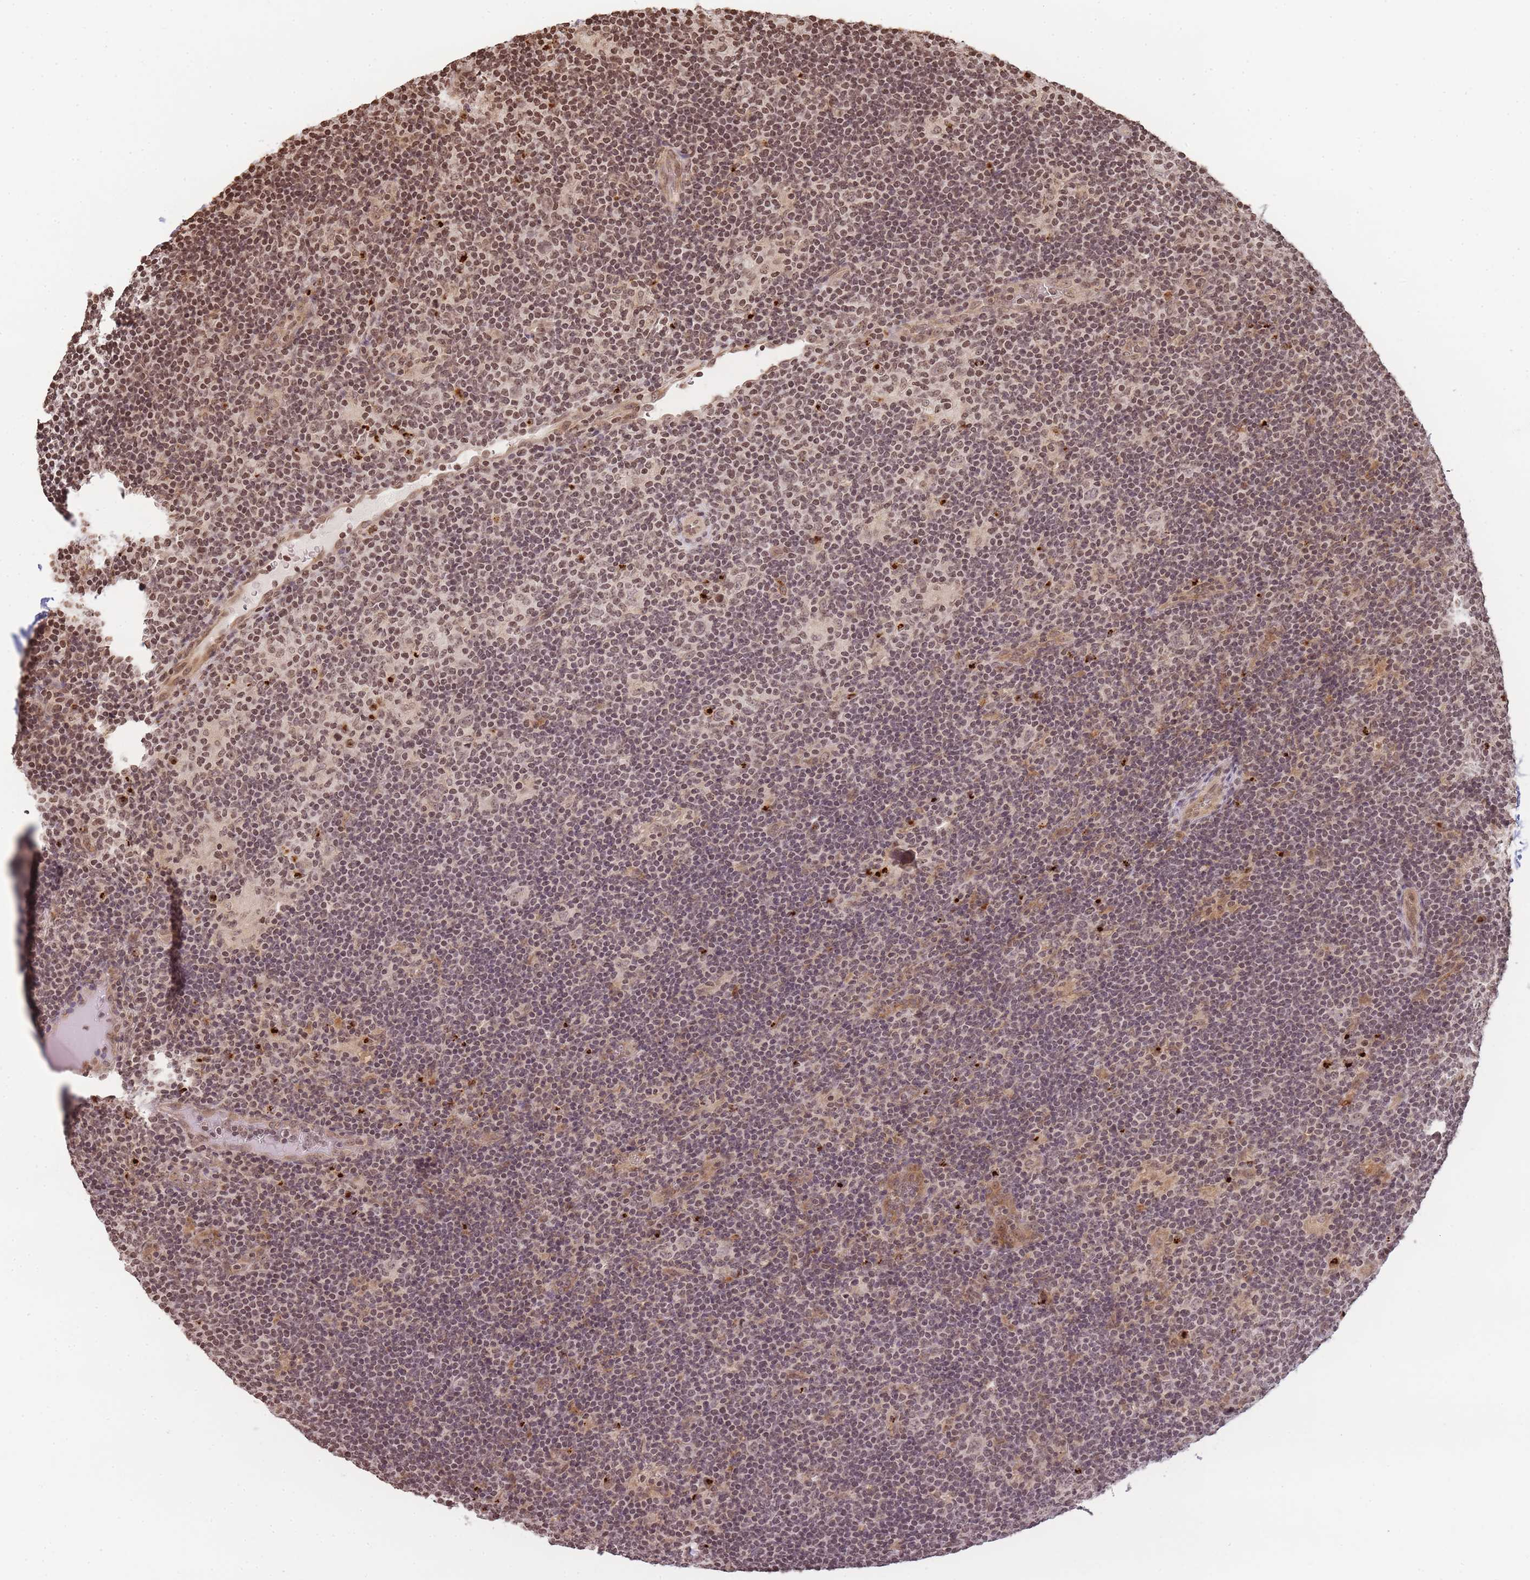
{"staining": {"intensity": "weak", "quantity": ">75%", "location": "nuclear"}, "tissue": "lymphoma", "cell_type": "Tumor cells", "image_type": "cancer", "snomed": [{"axis": "morphology", "description": "Hodgkin's disease, NOS"}, {"axis": "topography", "description": "Lymph node"}], "caption": "Brown immunohistochemical staining in Hodgkin's disease reveals weak nuclear staining in approximately >75% of tumor cells. Using DAB (brown) and hematoxylin (blue) stains, captured at high magnification using brightfield microscopy.", "gene": "WWTR1", "patient": {"sex": "female", "age": 57}}